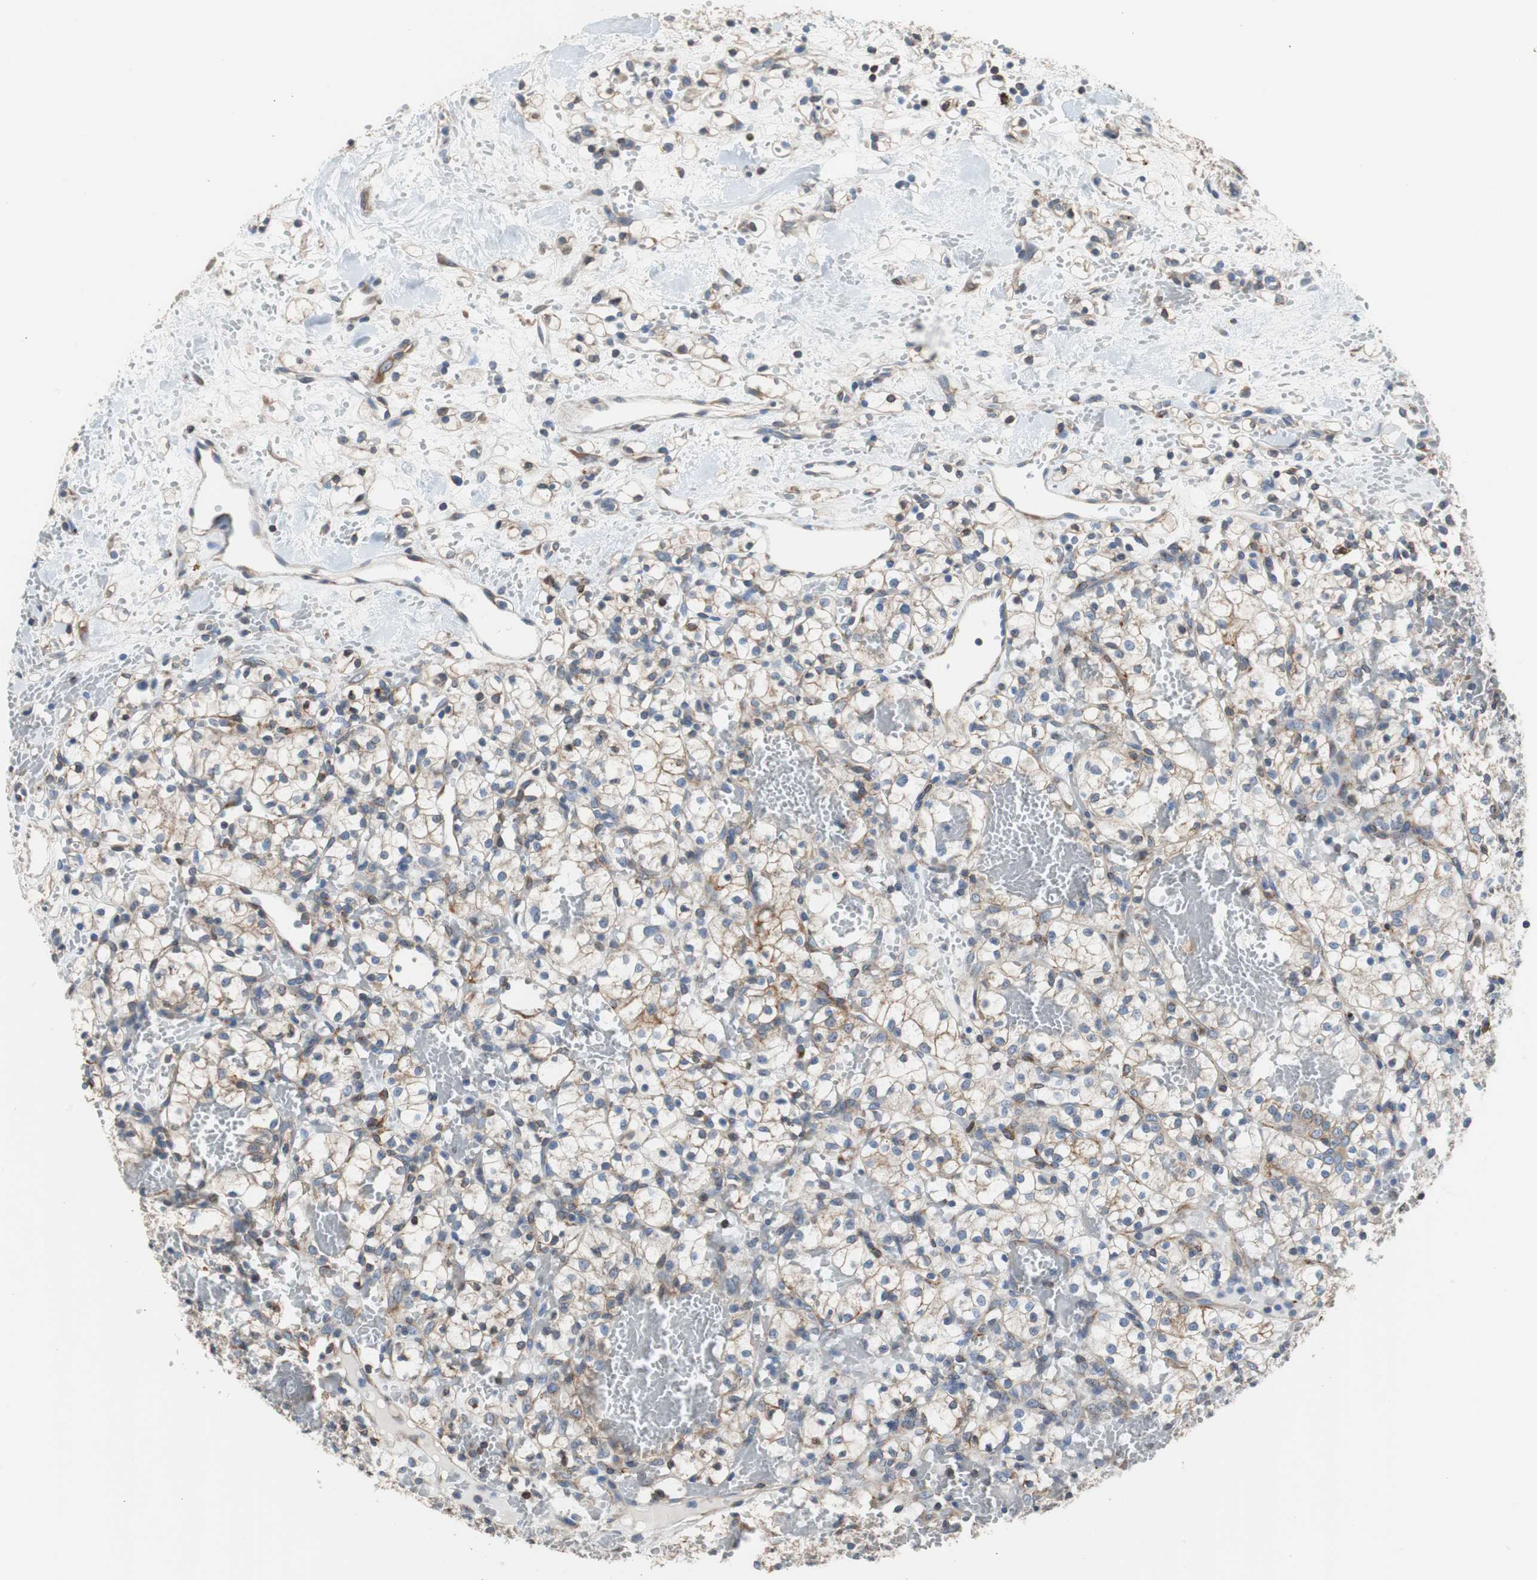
{"staining": {"intensity": "weak", "quantity": "25%-75%", "location": "cytoplasmic/membranous"}, "tissue": "renal cancer", "cell_type": "Tumor cells", "image_type": "cancer", "snomed": [{"axis": "morphology", "description": "Adenocarcinoma, NOS"}, {"axis": "topography", "description": "Kidney"}], "caption": "The photomicrograph displays immunohistochemical staining of adenocarcinoma (renal). There is weak cytoplasmic/membranous staining is identified in approximately 25%-75% of tumor cells.", "gene": "PBXIP1", "patient": {"sex": "female", "age": 60}}